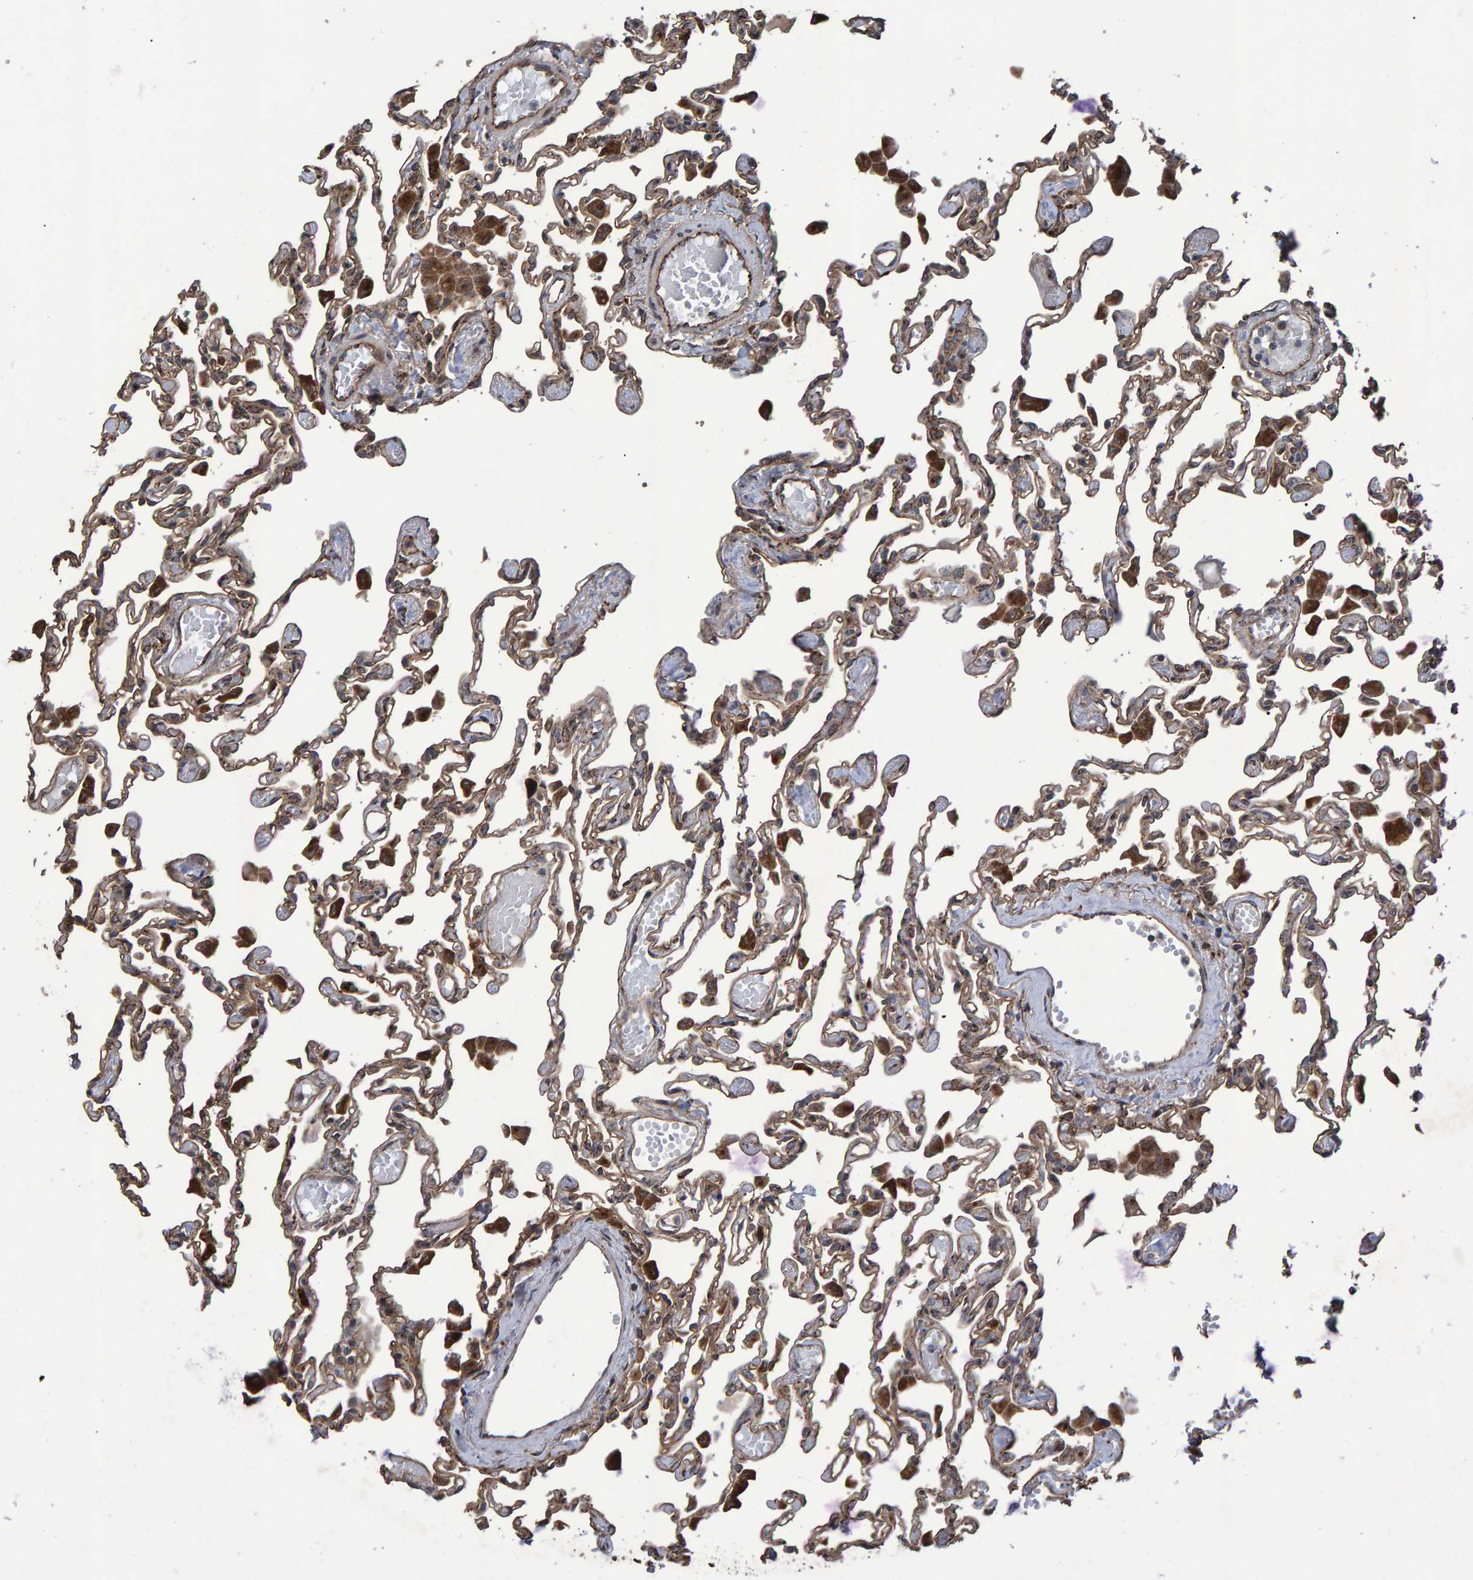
{"staining": {"intensity": "weak", "quantity": ">75%", "location": "cytoplasmic/membranous"}, "tissue": "lung", "cell_type": "Alveolar cells", "image_type": "normal", "snomed": [{"axis": "morphology", "description": "Normal tissue, NOS"}, {"axis": "topography", "description": "Bronchus"}, {"axis": "topography", "description": "Lung"}], "caption": "Lung stained with DAB immunohistochemistry (IHC) demonstrates low levels of weak cytoplasmic/membranous expression in approximately >75% of alveolar cells.", "gene": "TRIM68", "patient": {"sex": "female", "age": 49}}